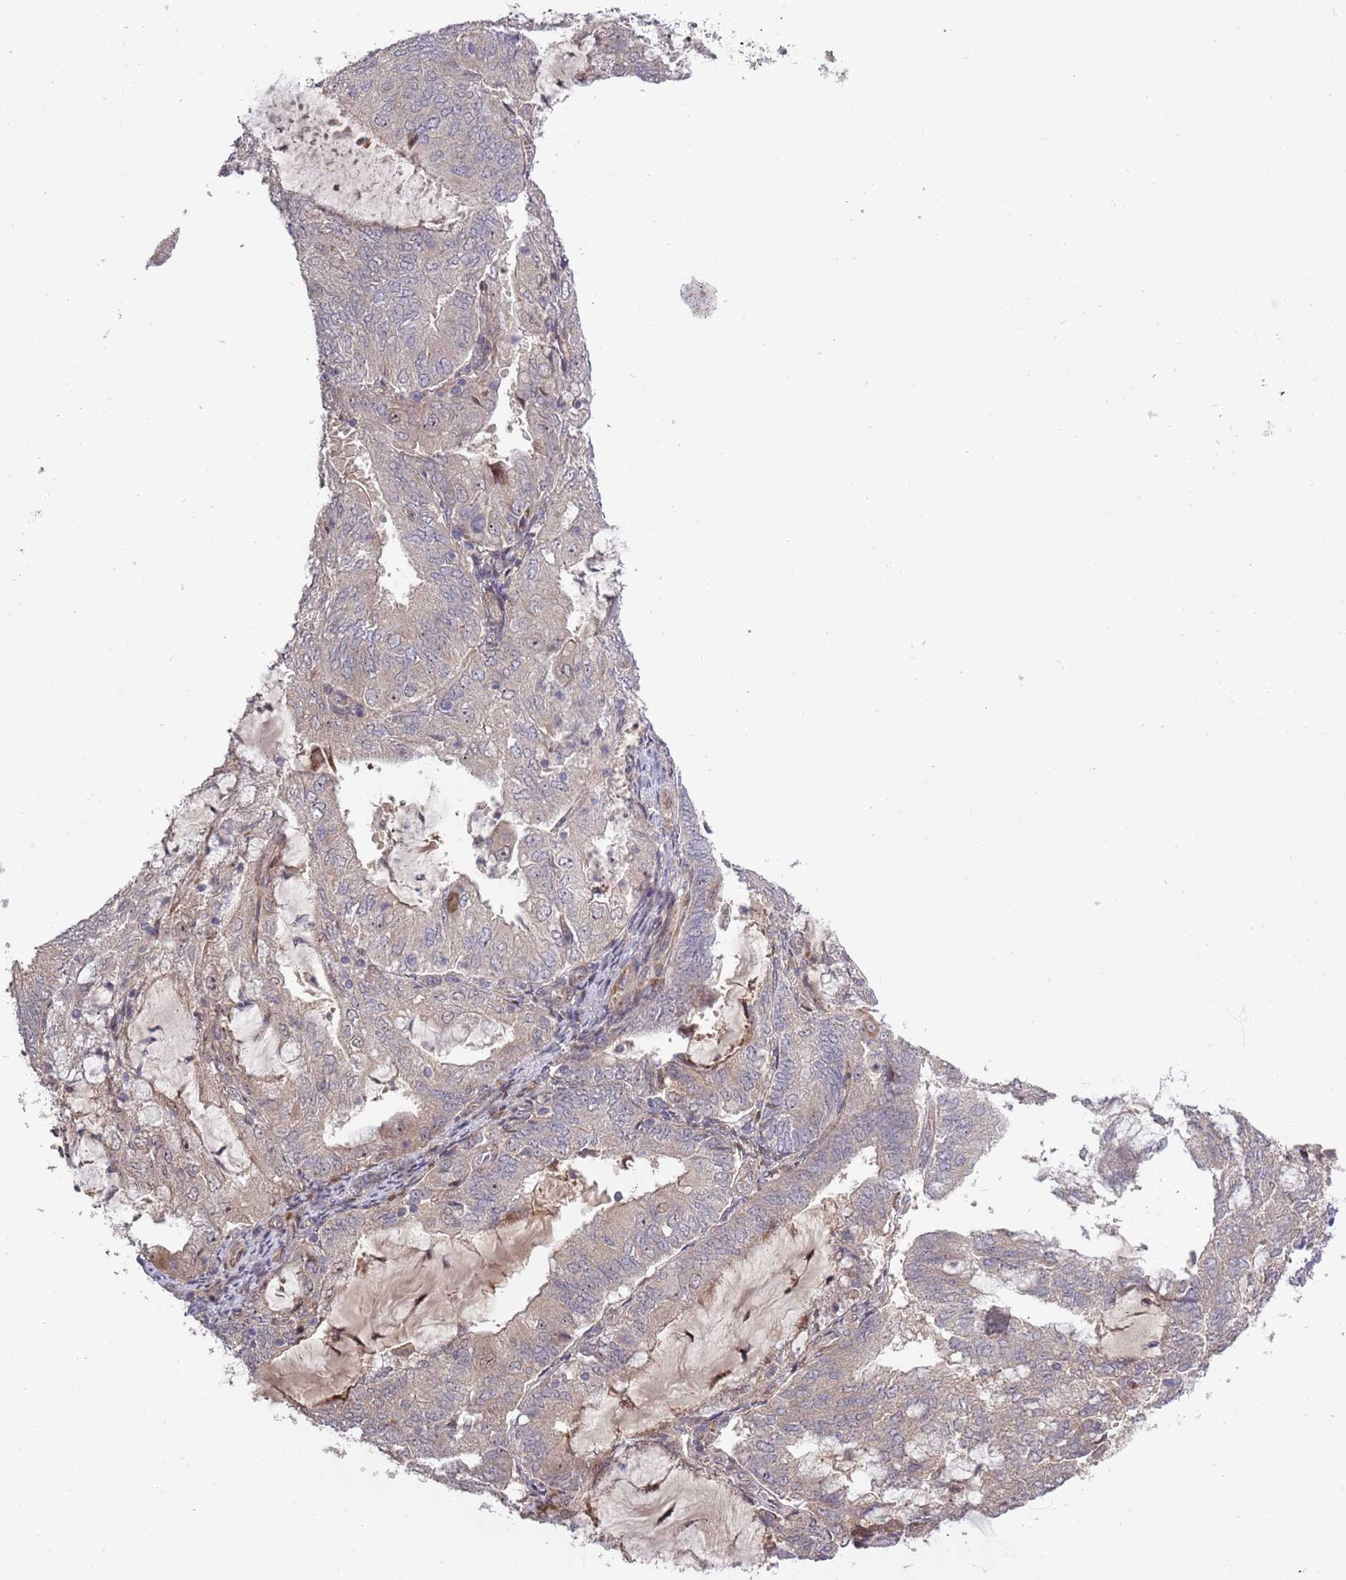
{"staining": {"intensity": "negative", "quantity": "none", "location": "none"}, "tissue": "endometrial cancer", "cell_type": "Tumor cells", "image_type": "cancer", "snomed": [{"axis": "morphology", "description": "Adenocarcinoma, NOS"}, {"axis": "topography", "description": "Endometrium"}], "caption": "High power microscopy photomicrograph of an immunohistochemistry (IHC) photomicrograph of endometrial cancer (adenocarcinoma), revealing no significant staining in tumor cells.", "gene": "SYNDIG1L", "patient": {"sex": "female", "age": 81}}